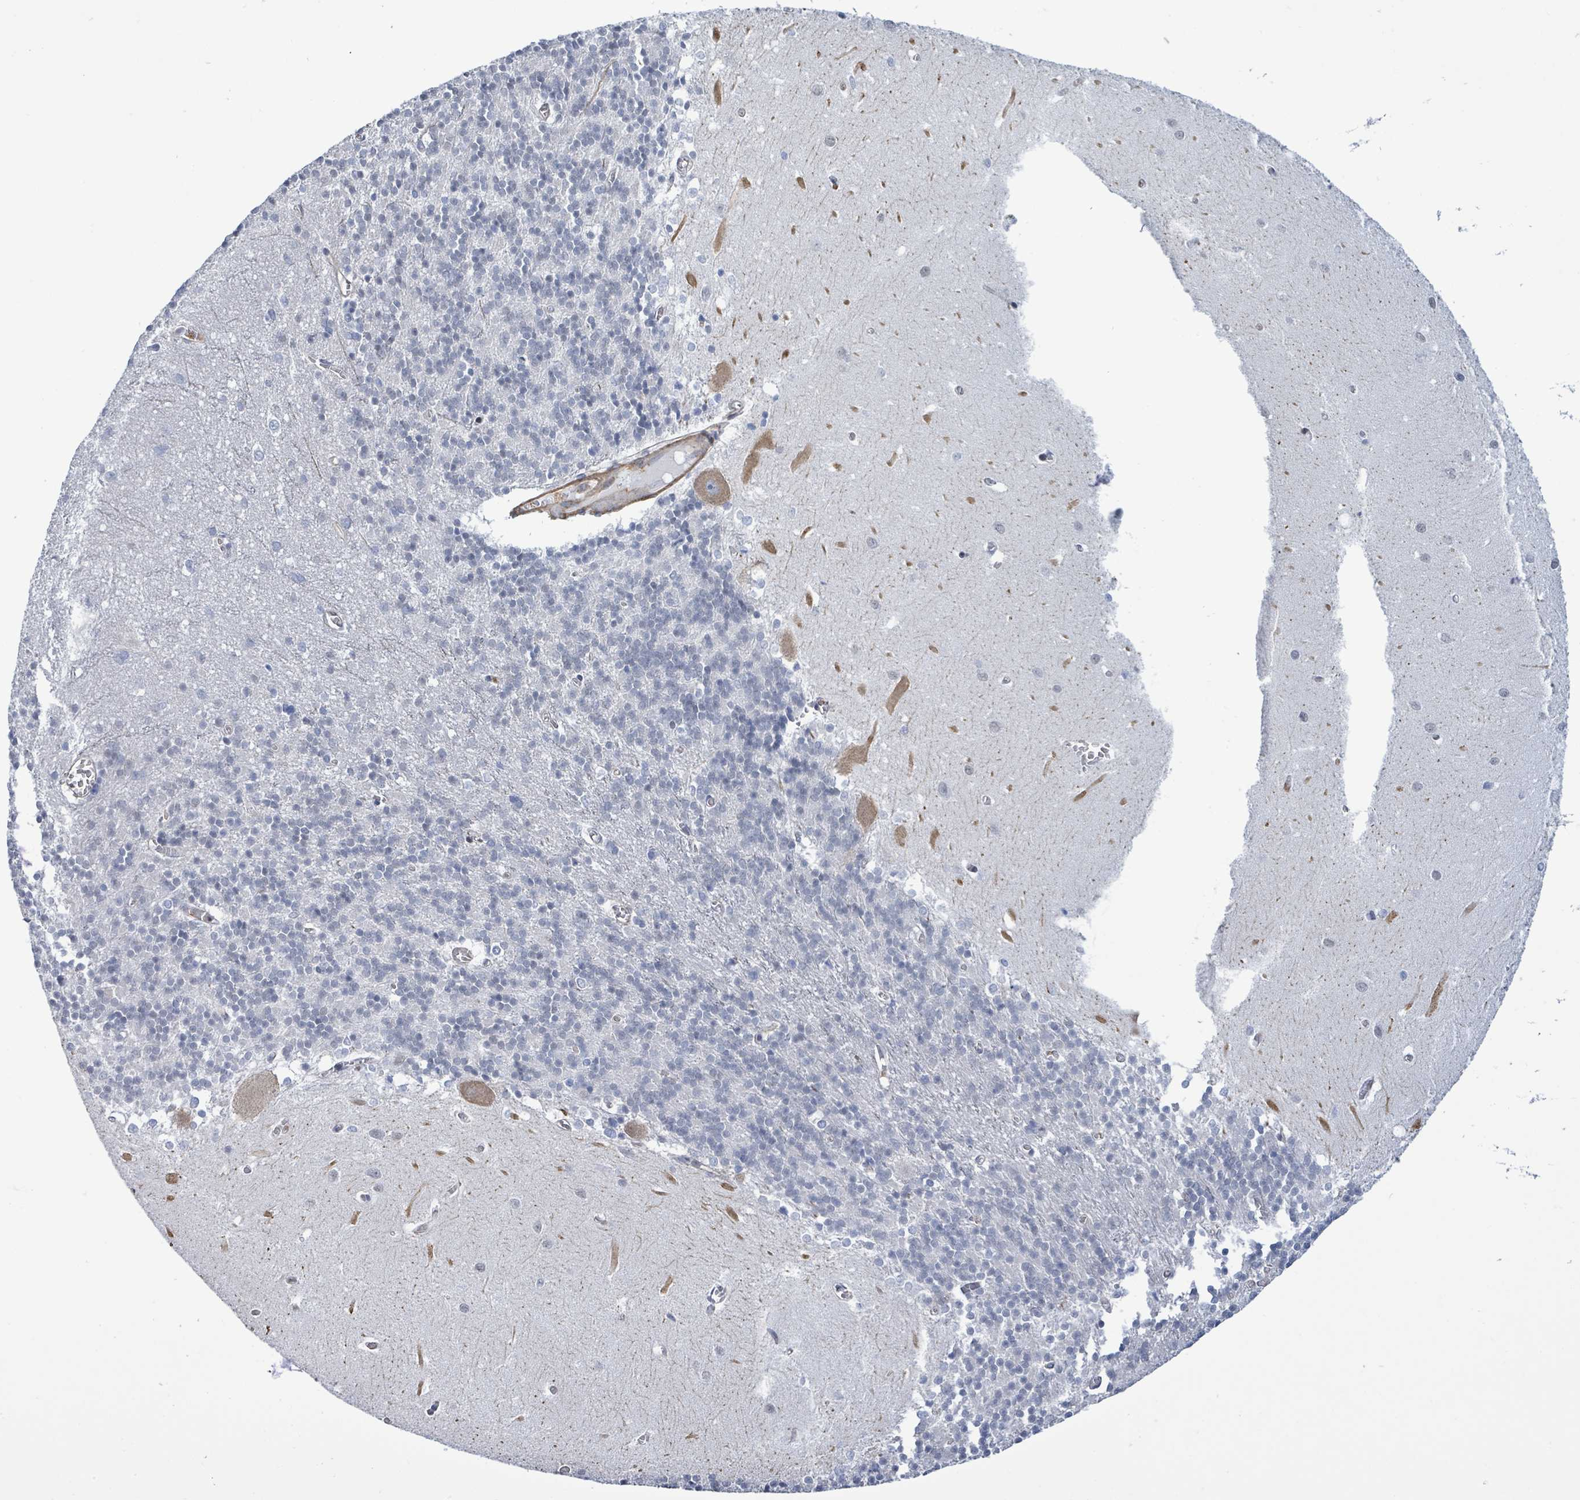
{"staining": {"intensity": "negative", "quantity": "none", "location": "none"}, "tissue": "cerebellum", "cell_type": "Cells in granular layer", "image_type": "normal", "snomed": [{"axis": "morphology", "description": "Normal tissue, NOS"}, {"axis": "topography", "description": "Cerebellum"}], "caption": "DAB (3,3'-diaminobenzidine) immunohistochemical staining of normal human cerebellum reveals no significant expression in cells in granular layer. (Brightfield microscopy of DAB immunohistochemistry (IHC) at high magnification).", "gene": "DMRTC1B", "patient": {"sex": "male", "age": 37}}